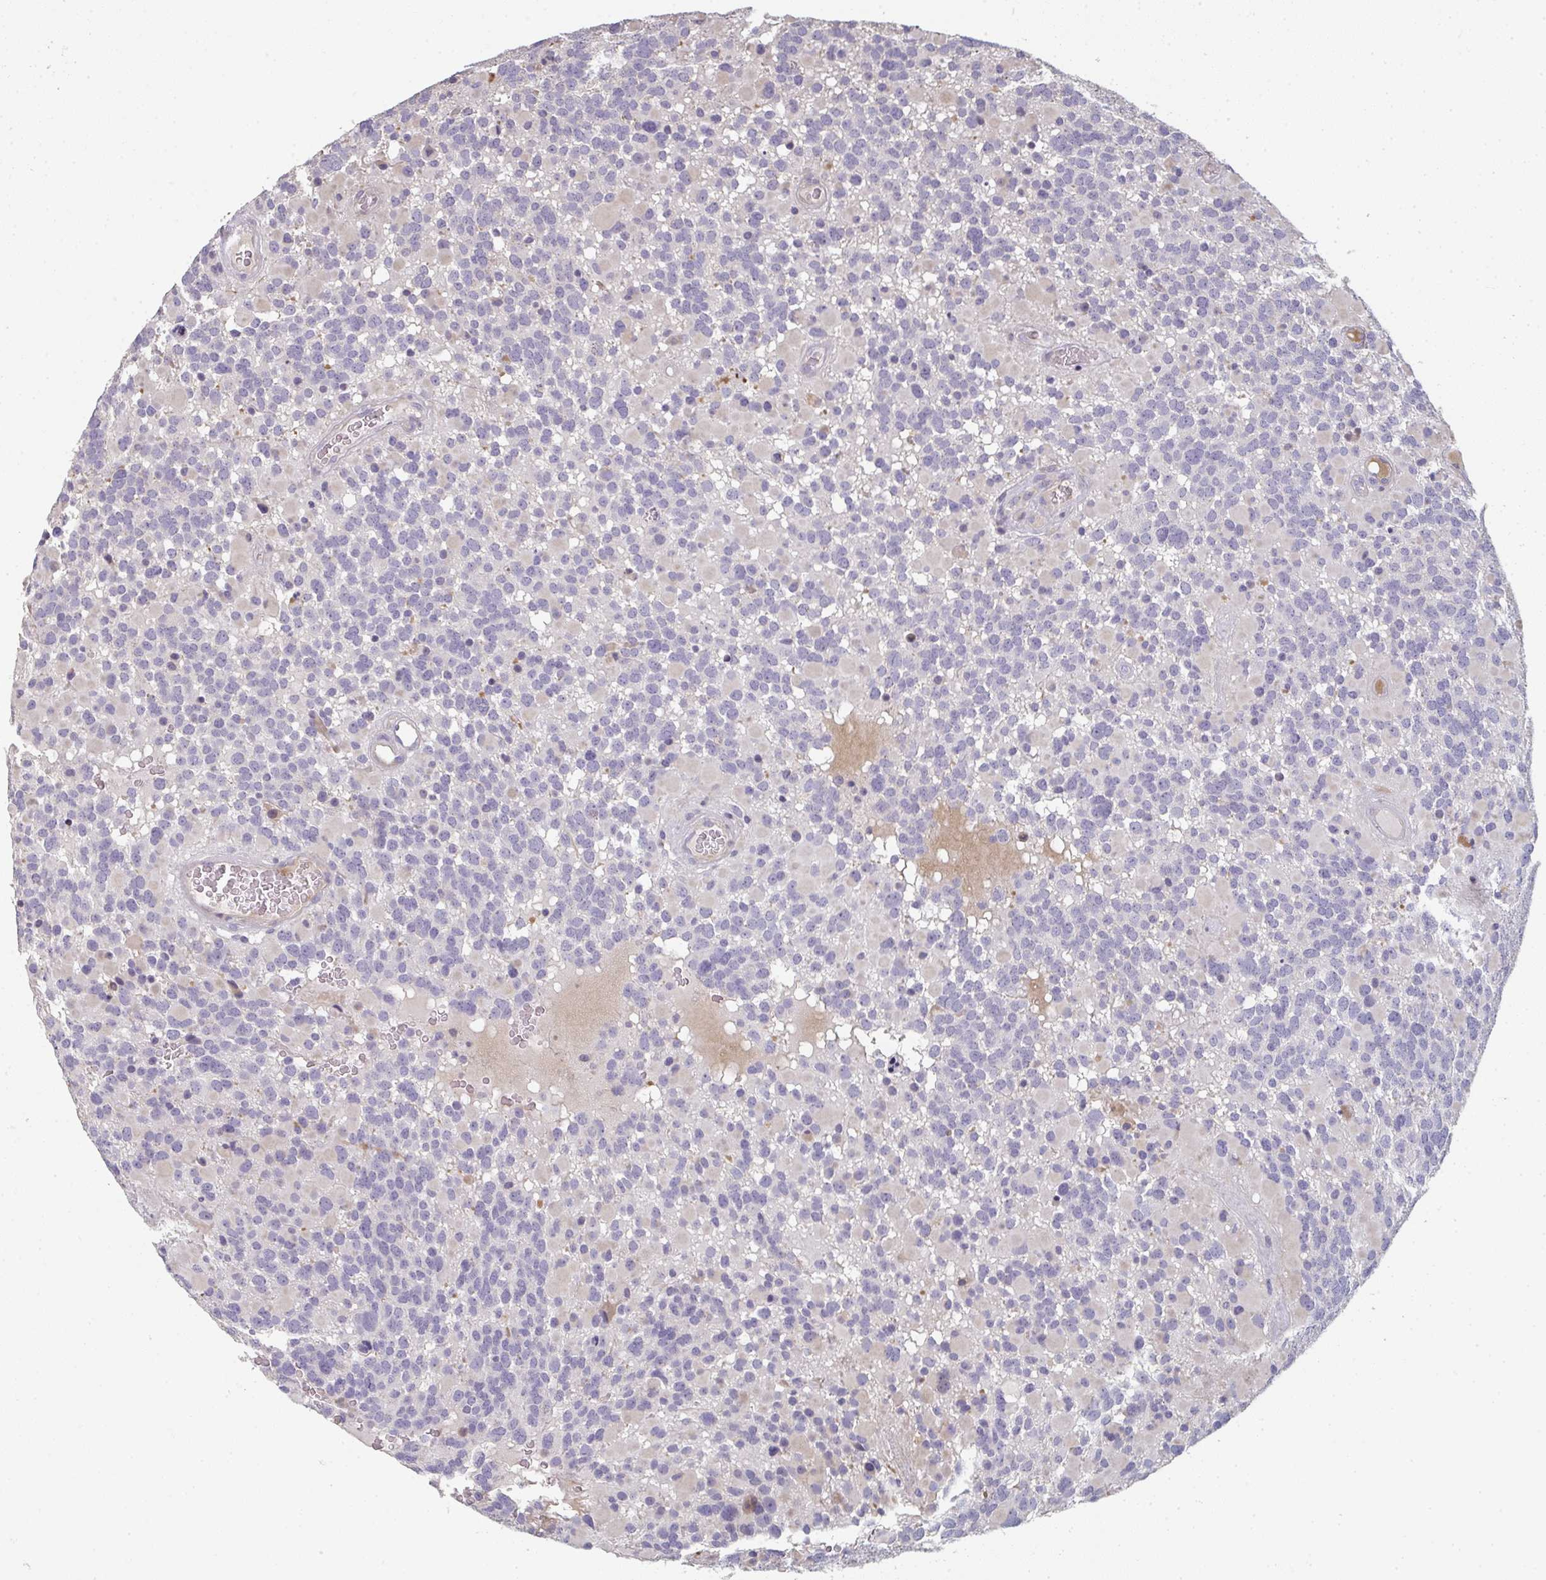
{"staining": {"intensity": "negative", "quantity": "none", "location": "none"}, "tissue": "glioma", "cell_type": "Tumor cells", "image_type": "cancer", "snomed": [{"axis": "morphology", "description": "Glioma, malignant, High grade"}, {"axis": "topography", "description": "Brain"}], "caption": "Protein analysis of malignant high-grade glioma displays no significant expression in tumor cells. (DAB (3,3'-diaminobenzidine) immunohistochemistry (IHC) with hematoxylin counter stain).", "gene": "A1CF", "patient": {"sex": "female", "age": 40}}